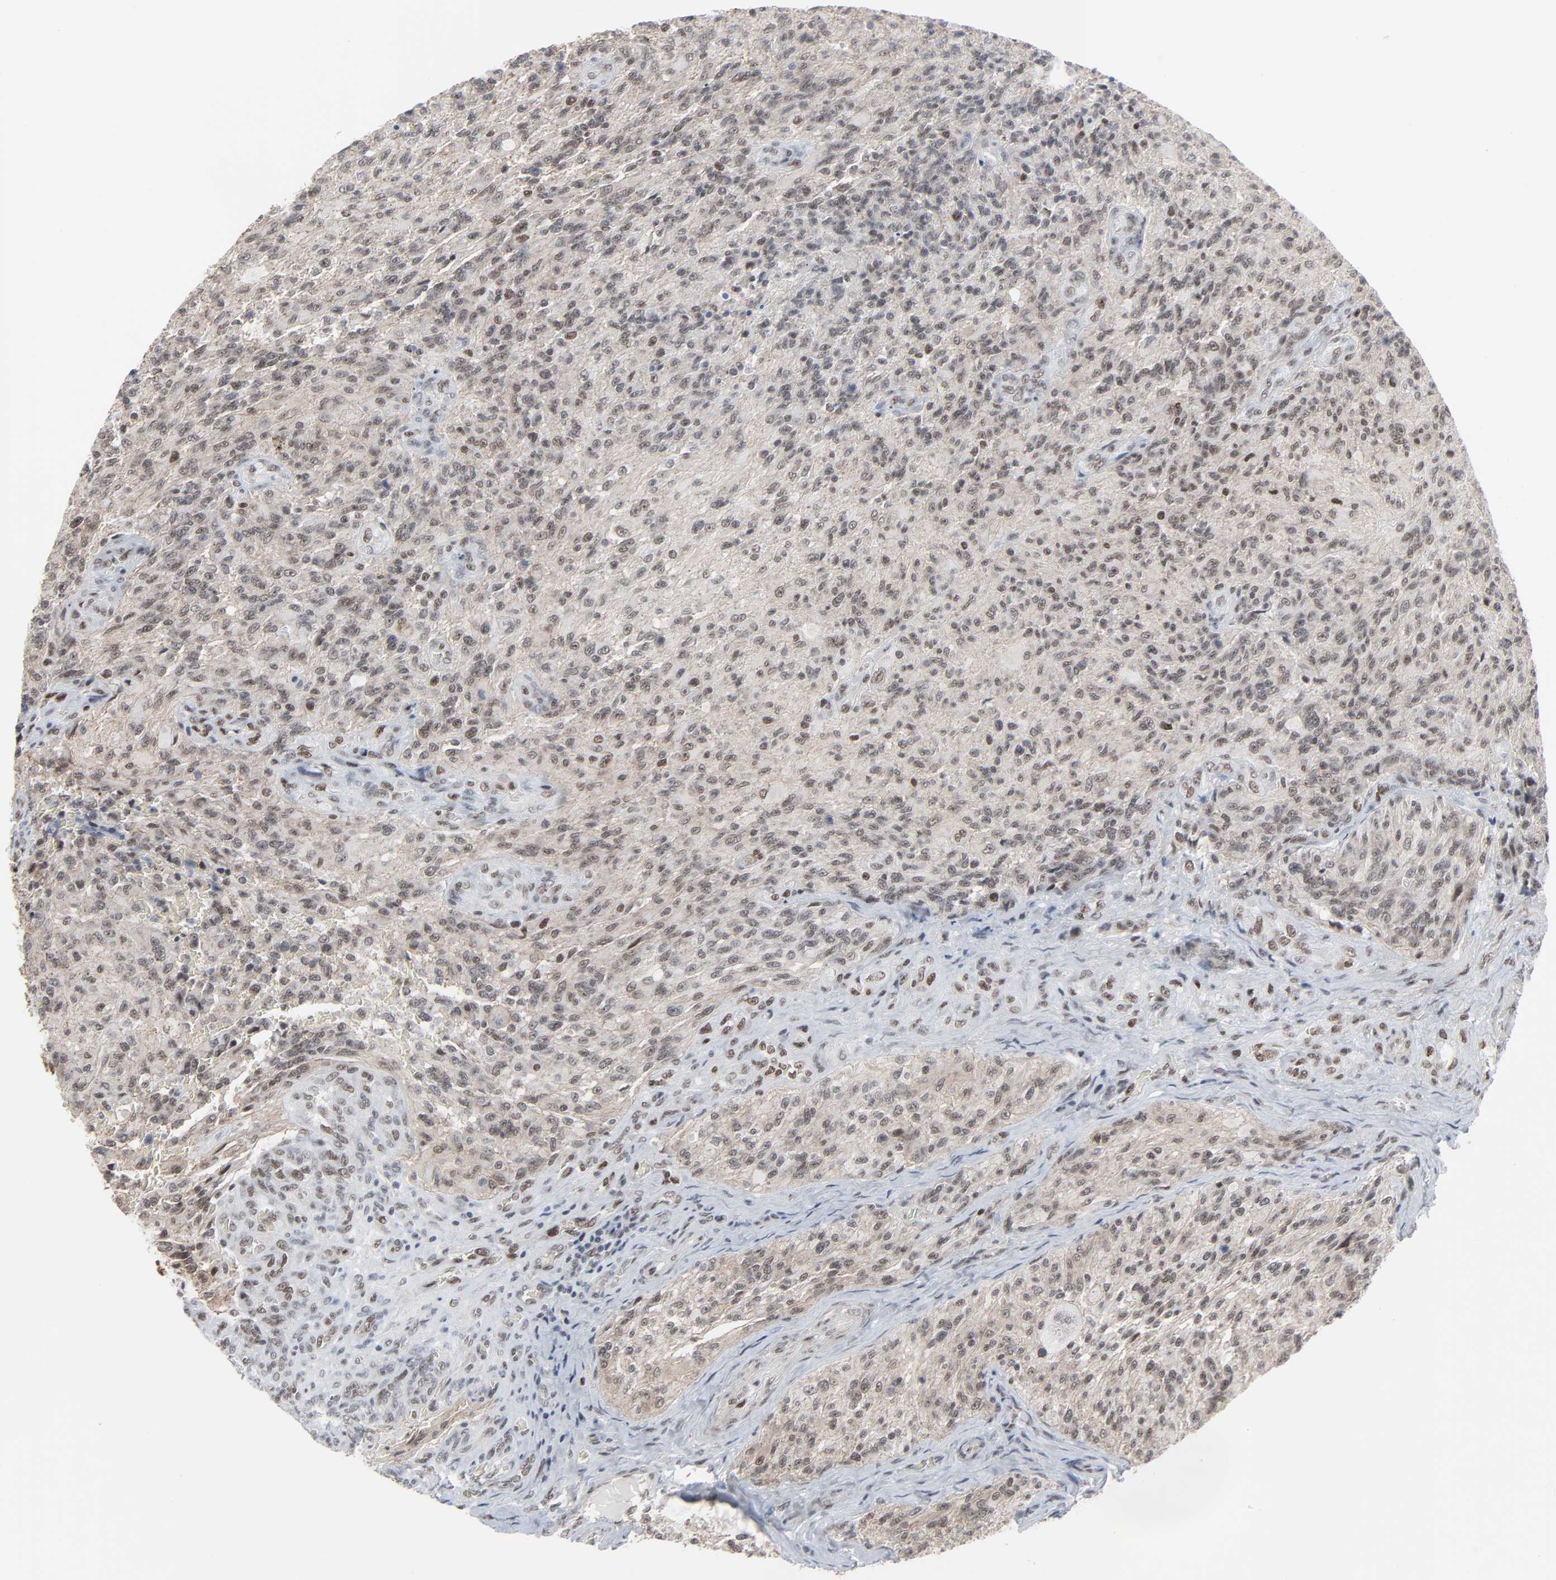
{"staining": {"intensity": "weak", "quantity": "<25%", "location": "nuclear"}, "tissue": "glioma", "cell_type": "Tumor cells", "image_type": "cancer", "snomed": [{"axis": "morphology", "description": "Normal tissue, NOS"}, {"axis": "morphology", "description": "Glioma, malignant, High grade"}, {"axis": "topography", "description": "Cerebral cortex"}], "caption": "This image is of malignant glioma (high-grade) stained with immunohistochemistry (IHC) to label a protein in brown with the nuclei are counter-stained blue. There is no positivity in tumor cells.", "gene": "FBXO28", "patient": {"sex": "male", "age": 56}}